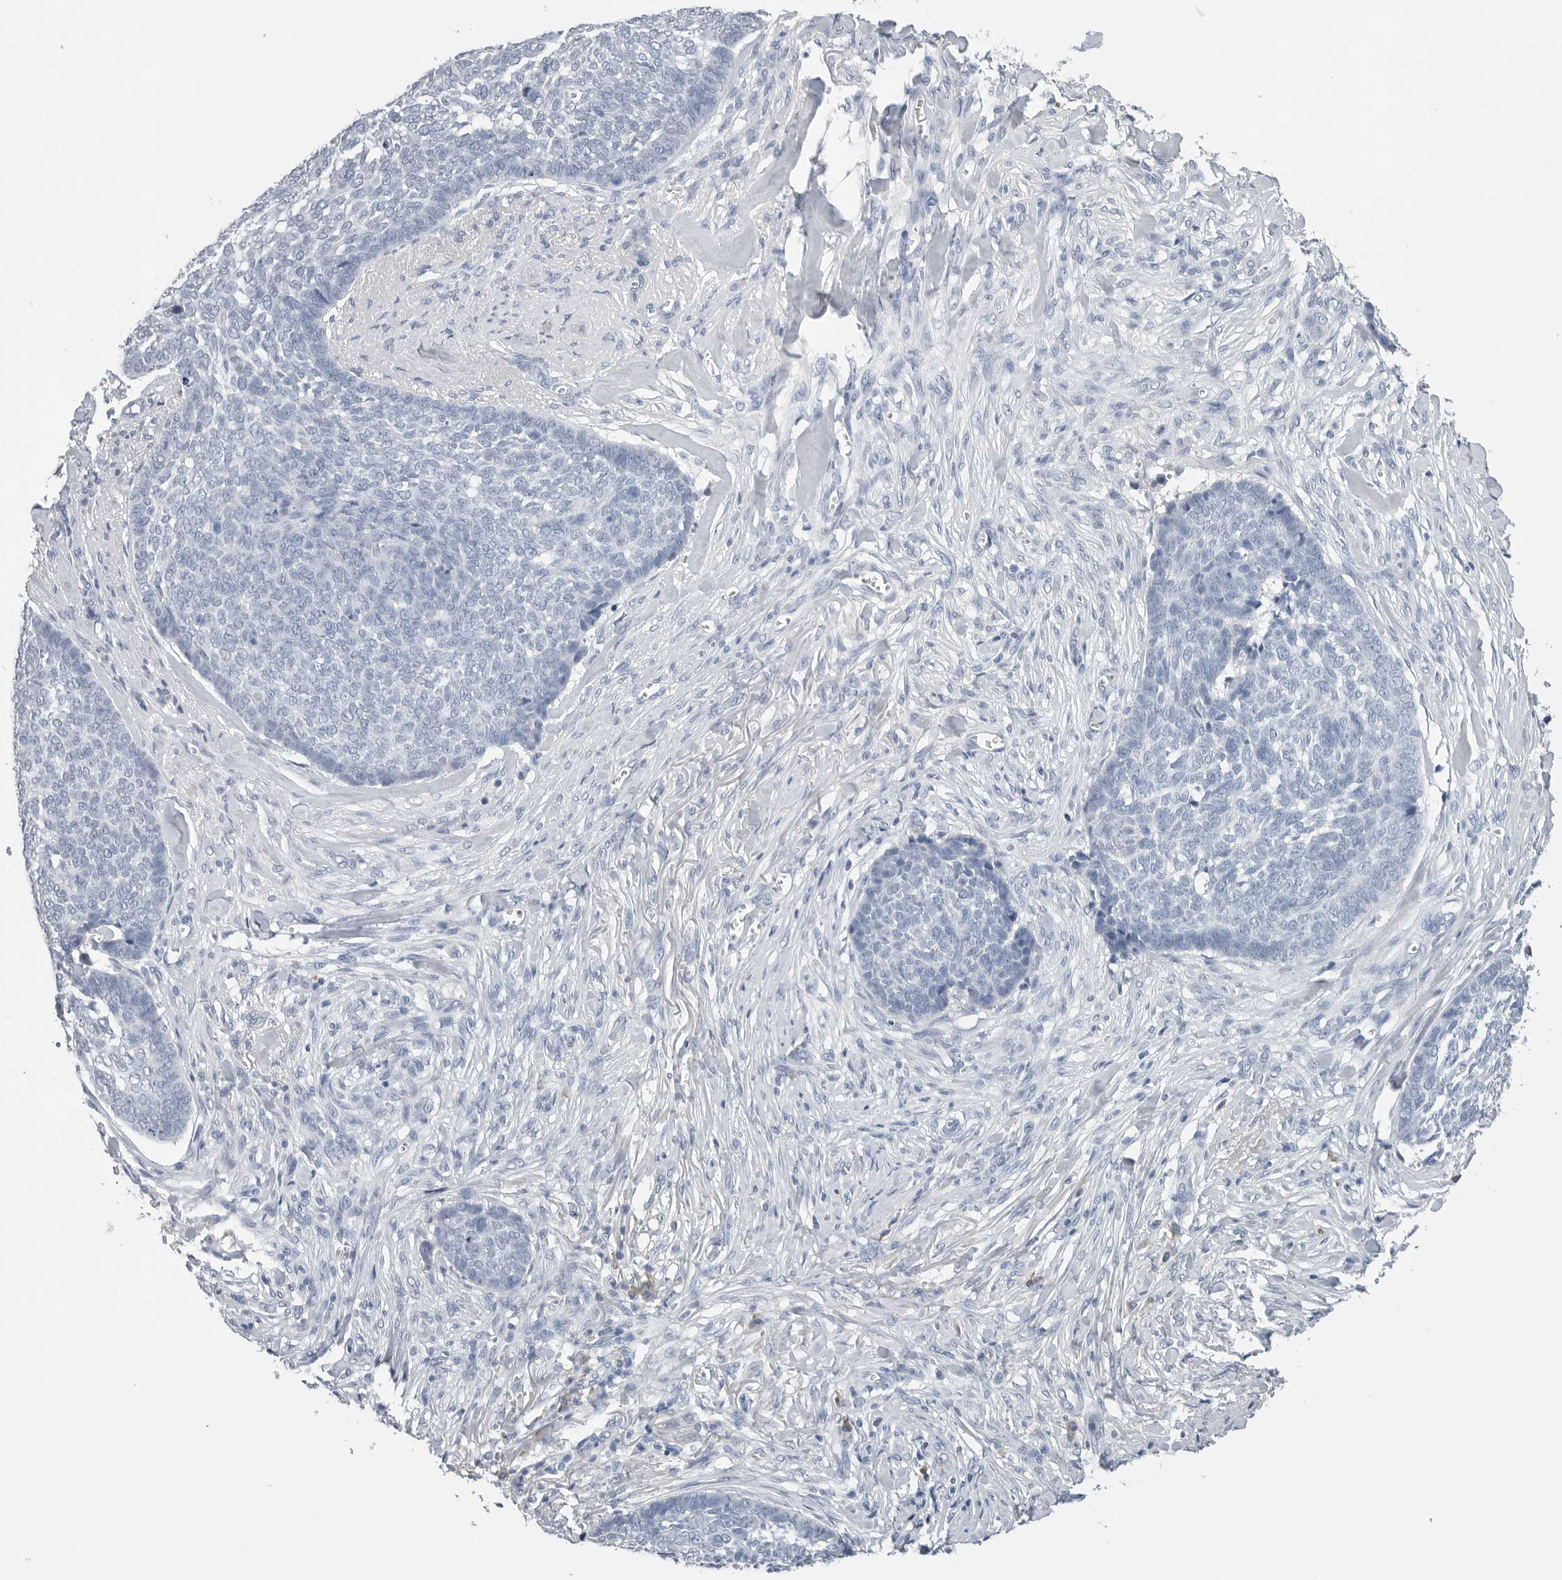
{"staining": {"intensity": "negative", "quantity": "none", "location": "none"}, "tissue": "skin cancer", "cell_type": "Tumor cells", "image_type": "cancer", "snomed": [{"axis": "morphology", "description": "Basal cell carcinoma"}, {"axis": "topography", "description": "Skin"}], "caption": "High power microscopy histopathology image of an IHC photomicrograph of skin basal cell carcinoma, revealing no significant staining in tumor cells. Brightfield microscopy of immunohistochemistry stained with DAB (brown) and hematoxylin (blue), captured at high magnification.", "gene": "FABP6", "patient": {"sex": "male", "age": 84}}